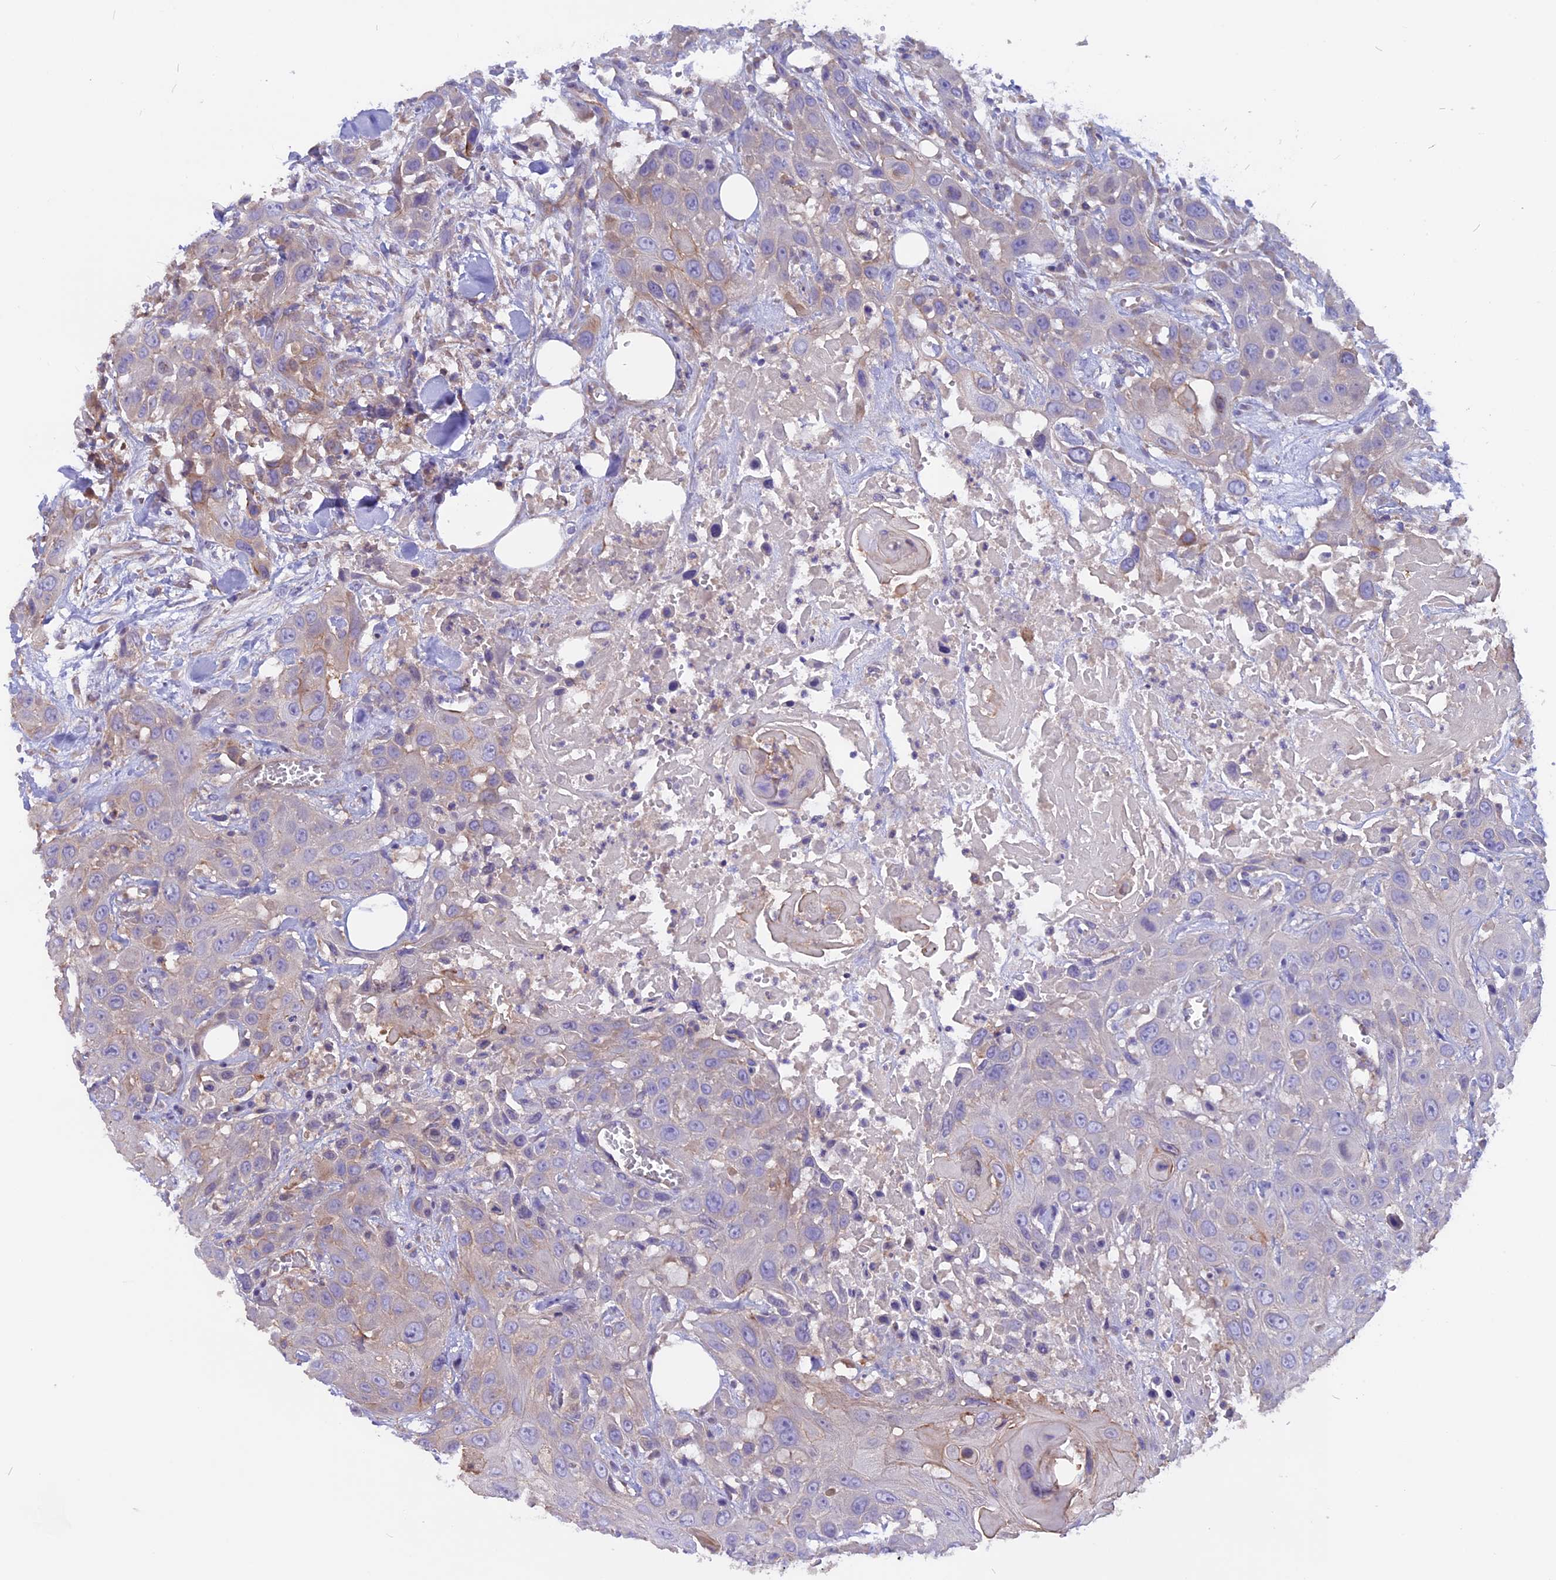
{"staining": {"intensity": "weak", "quantity": "25%-75%", "location": "cytoplasmic/membranous"}, "tissue": "head and neck cancer", "cell_type": "Tumor cells", "image_type": "cancer", "snomed": [{"axis": "morphology", "description": "Squamous cell carcinoma, NOS"}, {"axis": "topography", "description": "Head-Neck"}], "caption": "A high-resolution micrograph shows immunohistochemistry staining of head and neck cancer (squamous cell carcinoma), which reveals weak cytoplasmic/membranous positivity in approximately 25%-75% of tumor cells.", "gene": "ANO3", "patient": {"sex": "male", "age": 81}}